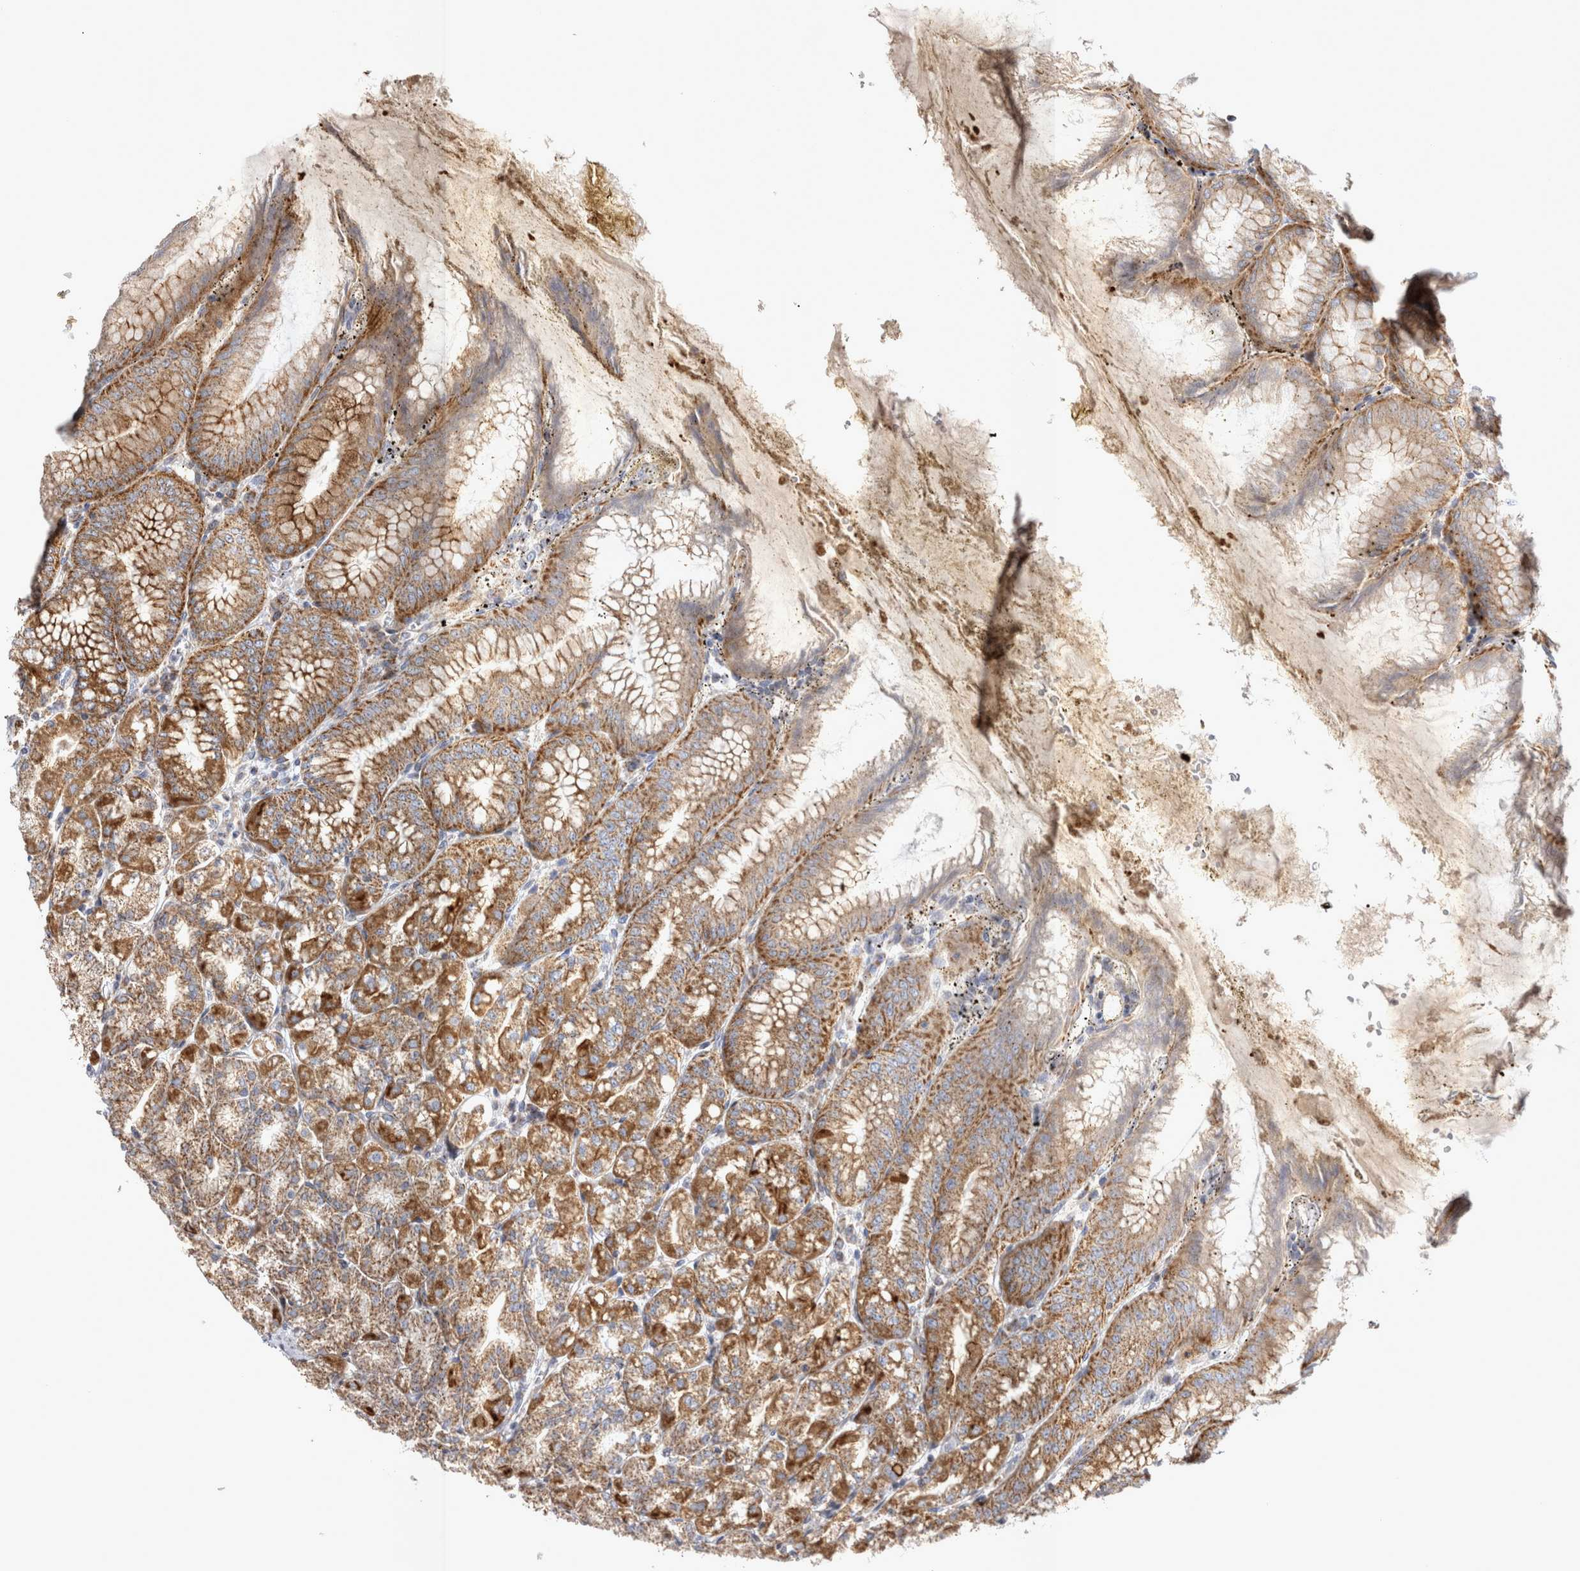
{"staining": {"intensity": "moderate", "quantity": ">75%", "location": "cytoplasmic/membranous"}, "tissue": "stomach", "cell_type": "Glandular cells", "image_type": "normal", "snomed": [{"axis": "morphology", "description": "Normal tissue, NOS"}, {"axis": "topography", "description": "Stomach, lower"}], "caption": "Immunohistochemical staining of unremarkable human stomach exhibits medium levels of moderate cytoplasmic/membranous positivity in approximately >75% of glandular cells. The staining was performed using DAB (3,3'-diaminobenzidine), with brown indicating positive protein expression. Nuclei are stained blue with hematoxylin.", "gene": "TSPOAP1", "patient": {"sex": "male", "age": 71}}